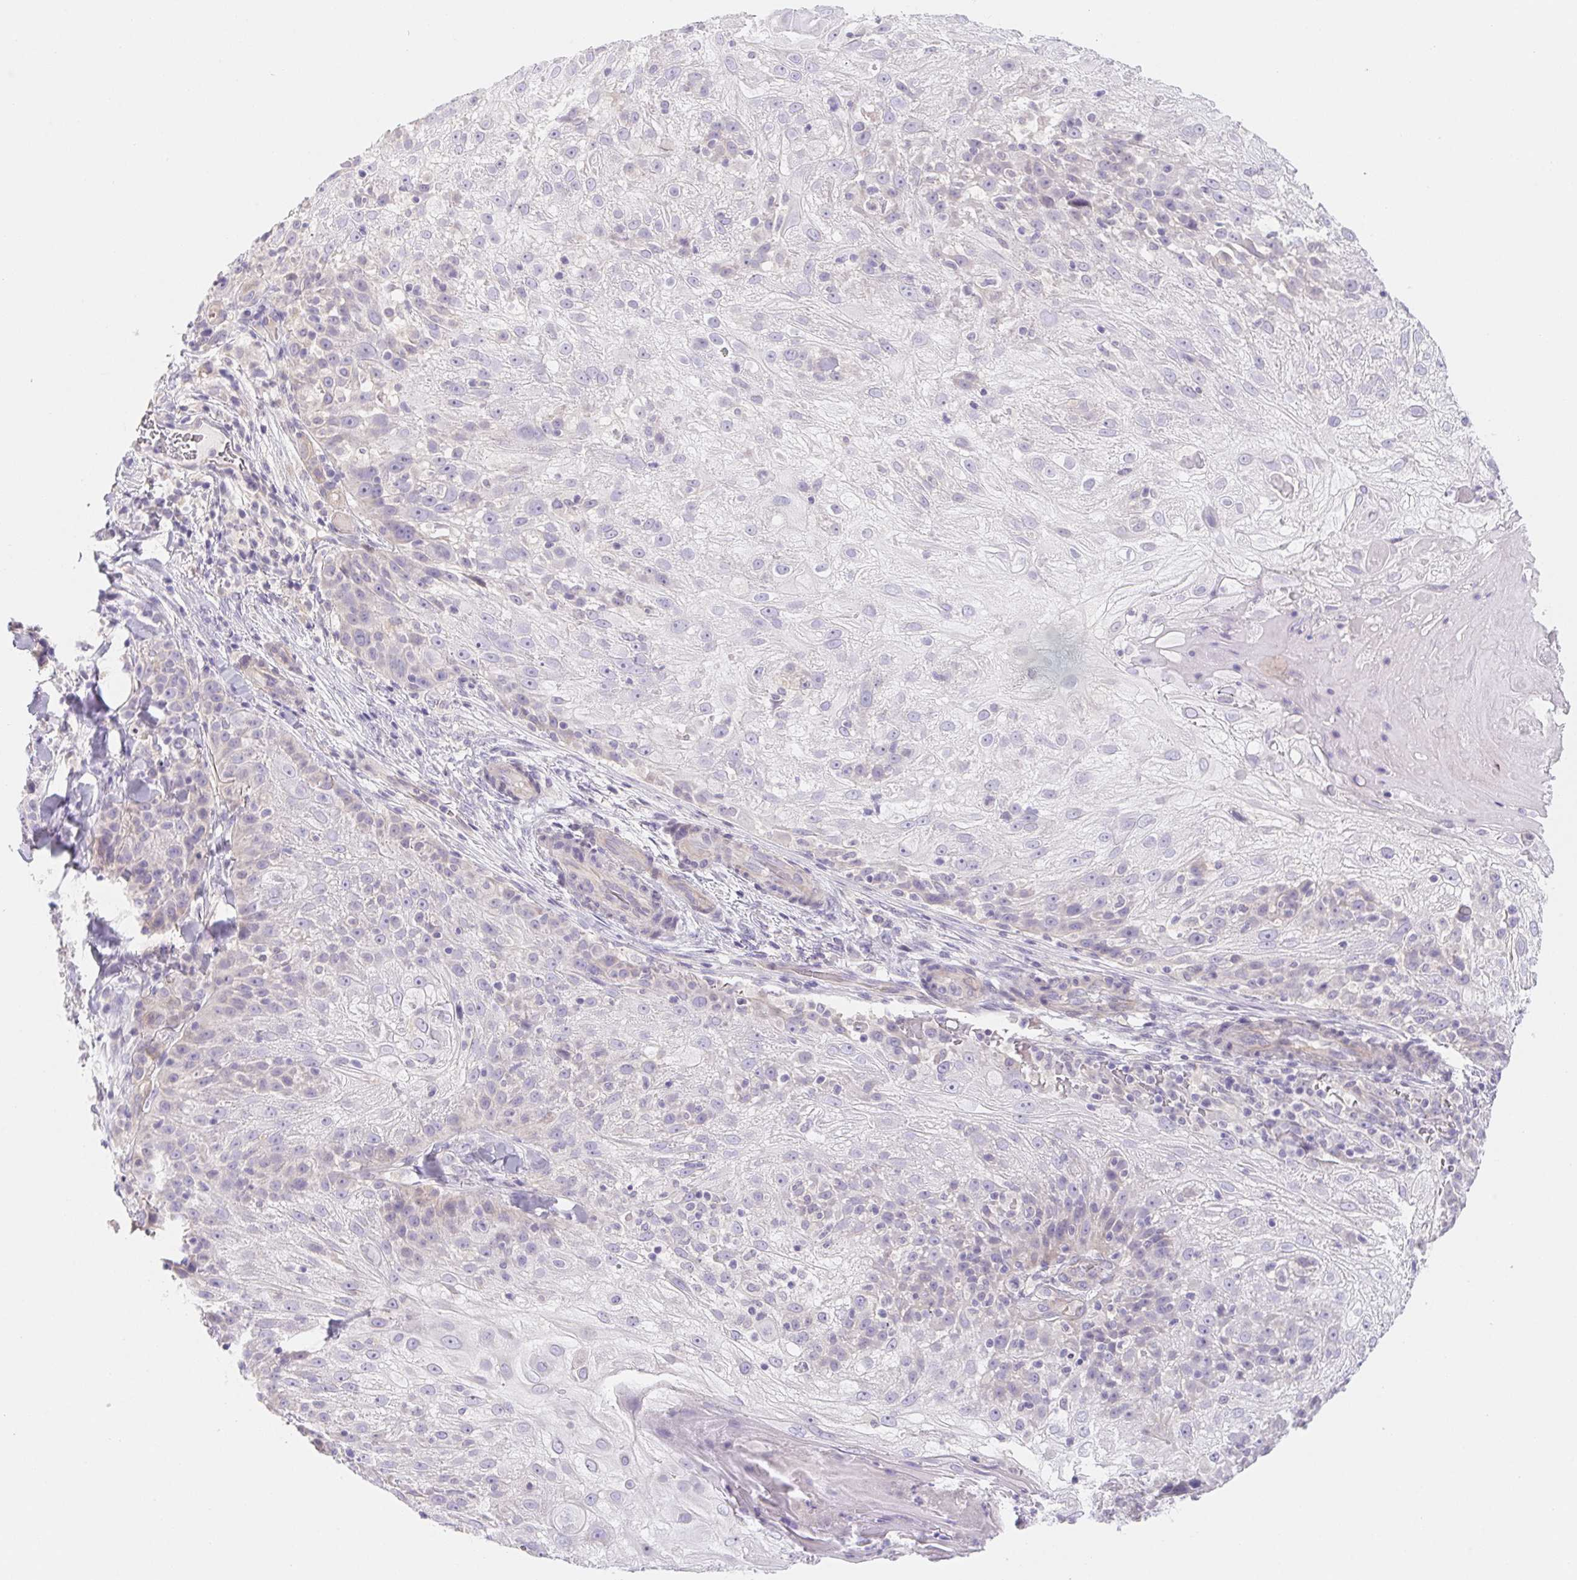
{"staining": {"intensity": "negative", "quantity": "none", "location": "none"}, "tissue": "skin cancer", "cell_type": "Tumor cells", "image_type": "cancer", "snomed": [{"axis": "morphology", "description": "Normal tissue, NOS"}, {"axis": "morphology", "description": "Squamous cell carcinoma, NOS"}, {"axis": "topography", "description": "Skin"}], "caption": "Skin cancer was stained to show a protein in brown. There is no significant staining in tumor cells. (Brightfield microscopy of DAB IHC at high magnification).", "gene": "CTNND2", "patient": {"sex": "female", "age": 83}}